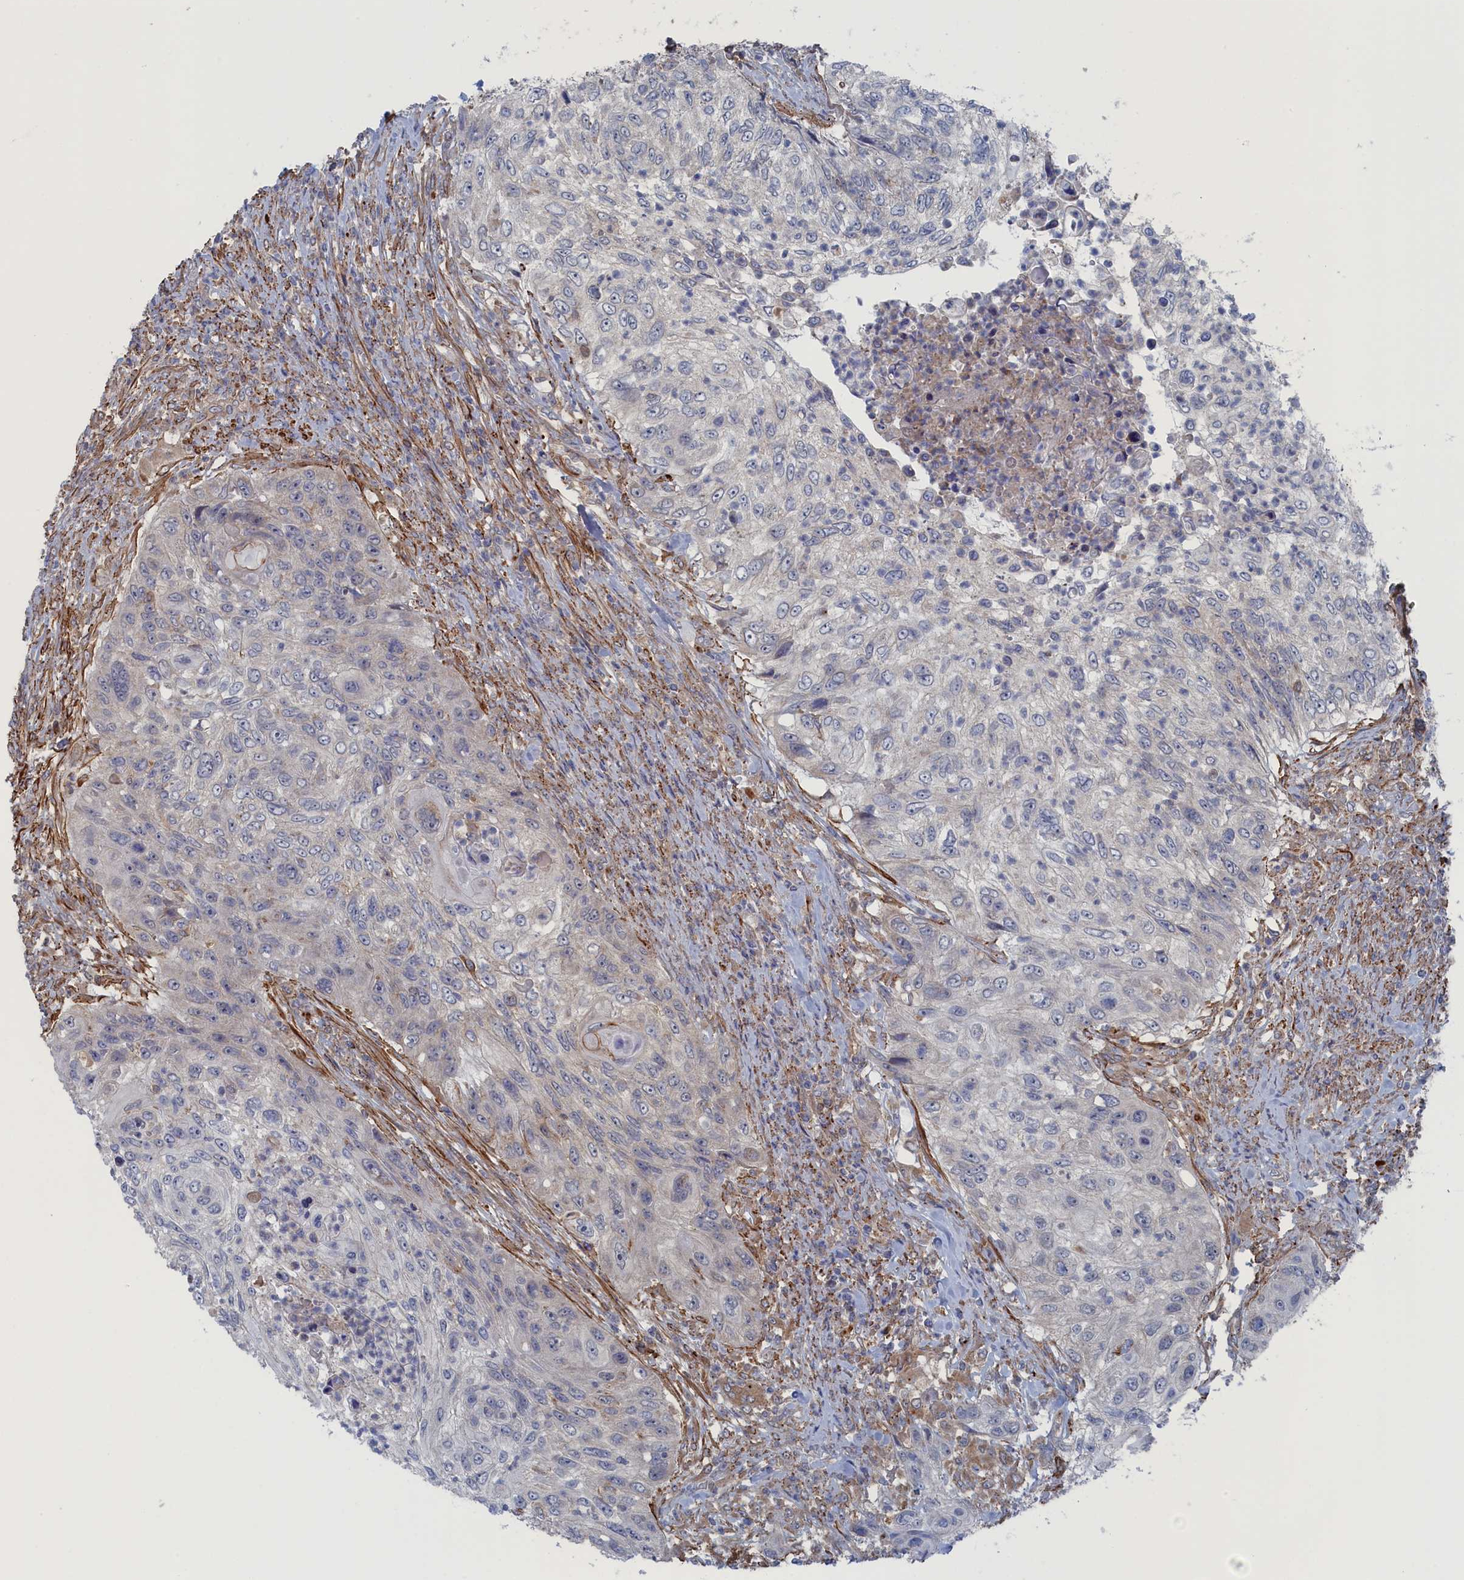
{"staining": {"intensity": "negative", "quantity": "none", "location": "none"}, "tissue": "urothelial cancer", "cell_type": "Tumor cells", "image_type": "cancer", "snomed": [{"axis": "morphology", "description": "Urothelial carcinoma, High grade"}, {"axis": "topography", "description": "Urinary bladder"}], "caption": "Human high-grade urothelial carcinoma stained for a protein using immunohistochemistry (IHC) reveals no staining in tumor cells.", "gene": "FILIP1L", "patient": {"sex": "female", "age": 60}}